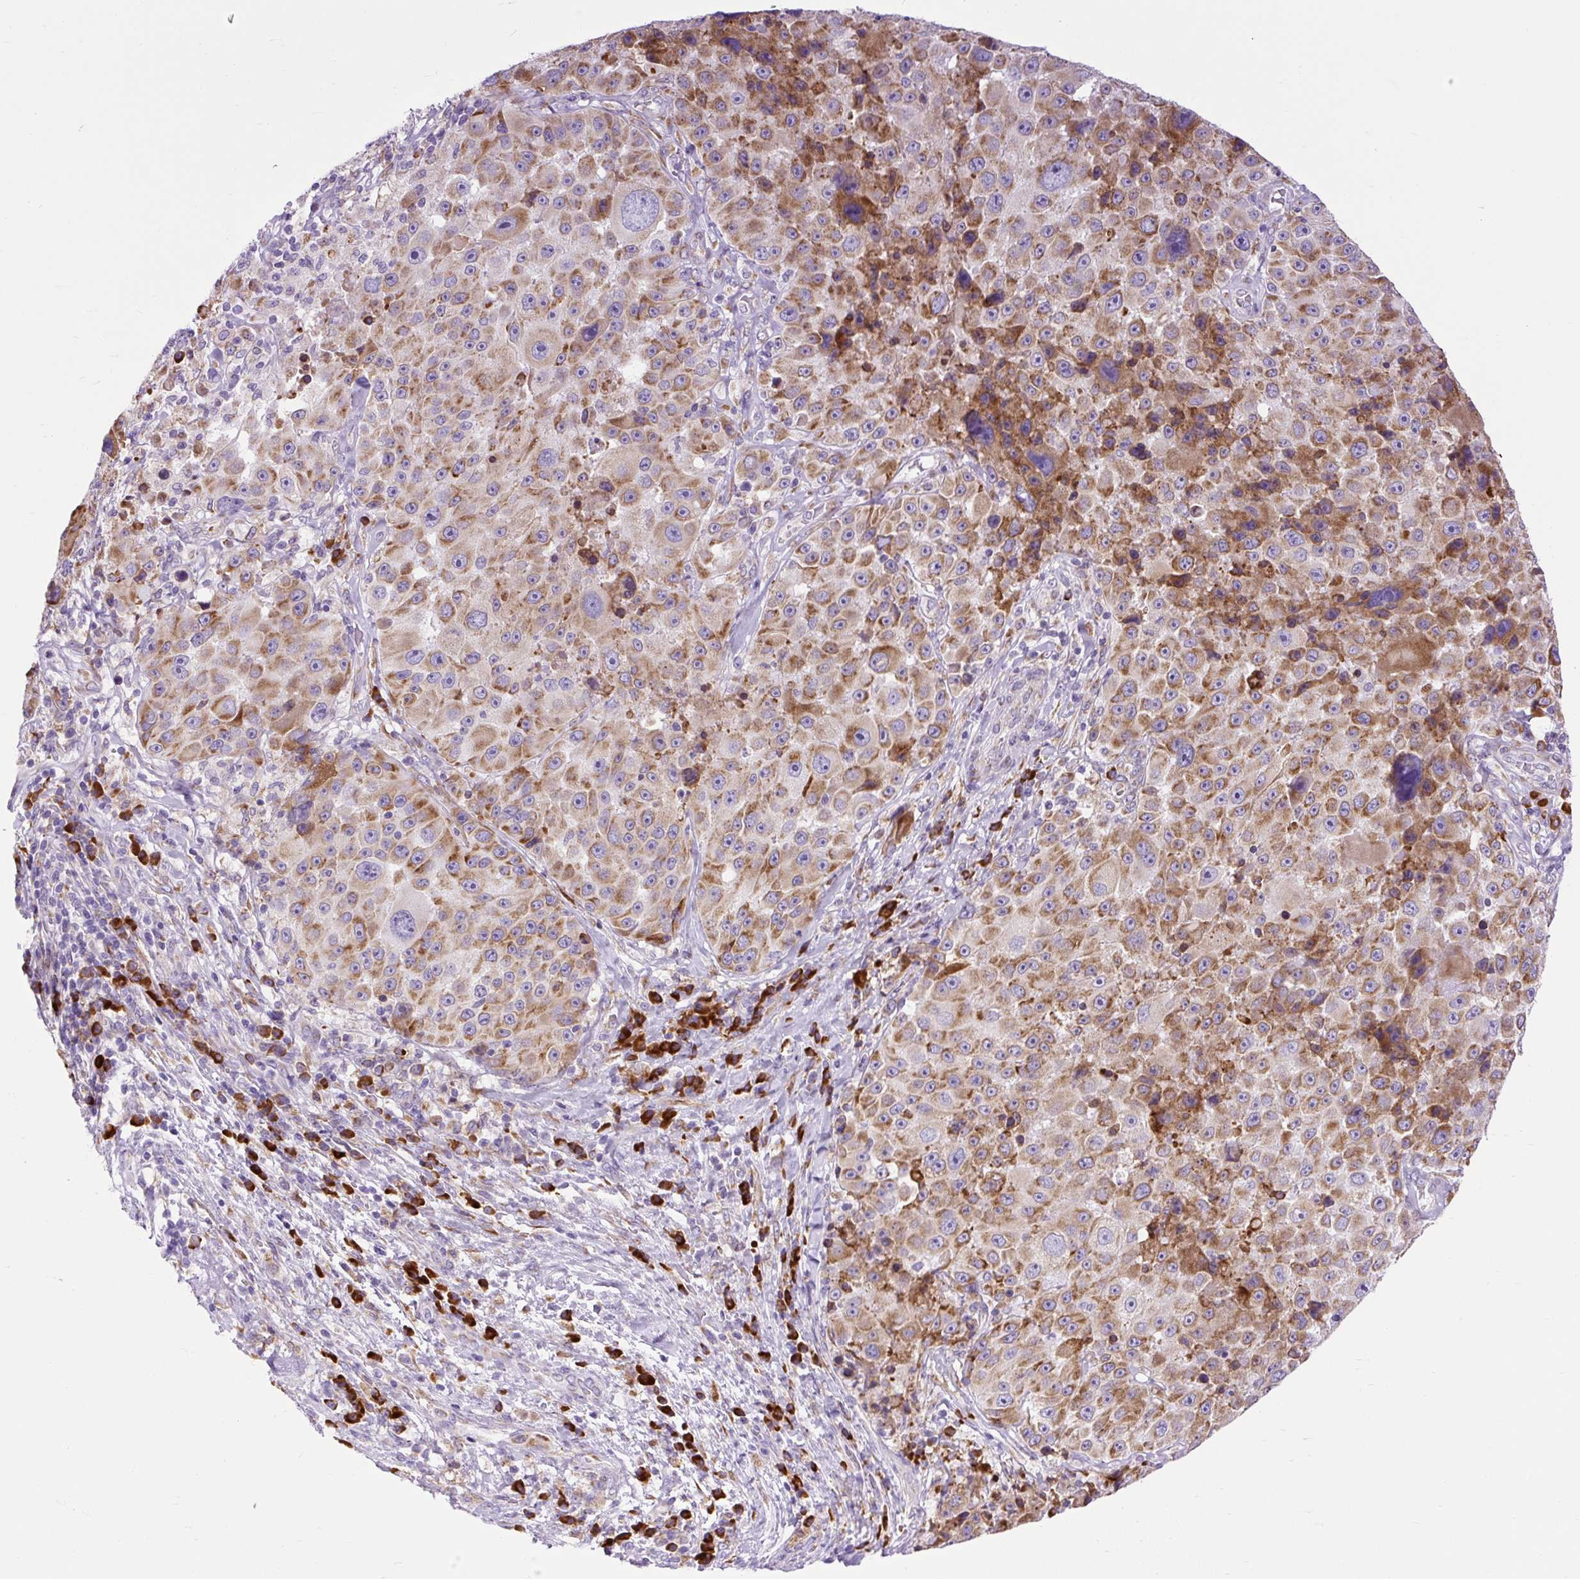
{"staining": {"intensity": "moderate", "quantity": ">75%", "location": "cytoplasmic/membranous"}, "tissue": "melanoma", "cell_type": "Tumor cells", "image_type": "cancer", "snomed": [{"axis": "morphology", "description": "Malignant melanoma, Metastatic site"}, {"axis": "topography", "description": "Lymph node"}], "caption": "High-magnification brightfield microscopy of melanoma stained with DAB (3,3'-diaminobenzidine) (brown) and counterstained with hematoxylin (blue). tumor cells exhibit moderate cytoplasmic/membranous positivity is appreciated in about>75% of cells.", "gene": "DDOST", "patient": {"sex": "male", "age": 62}}